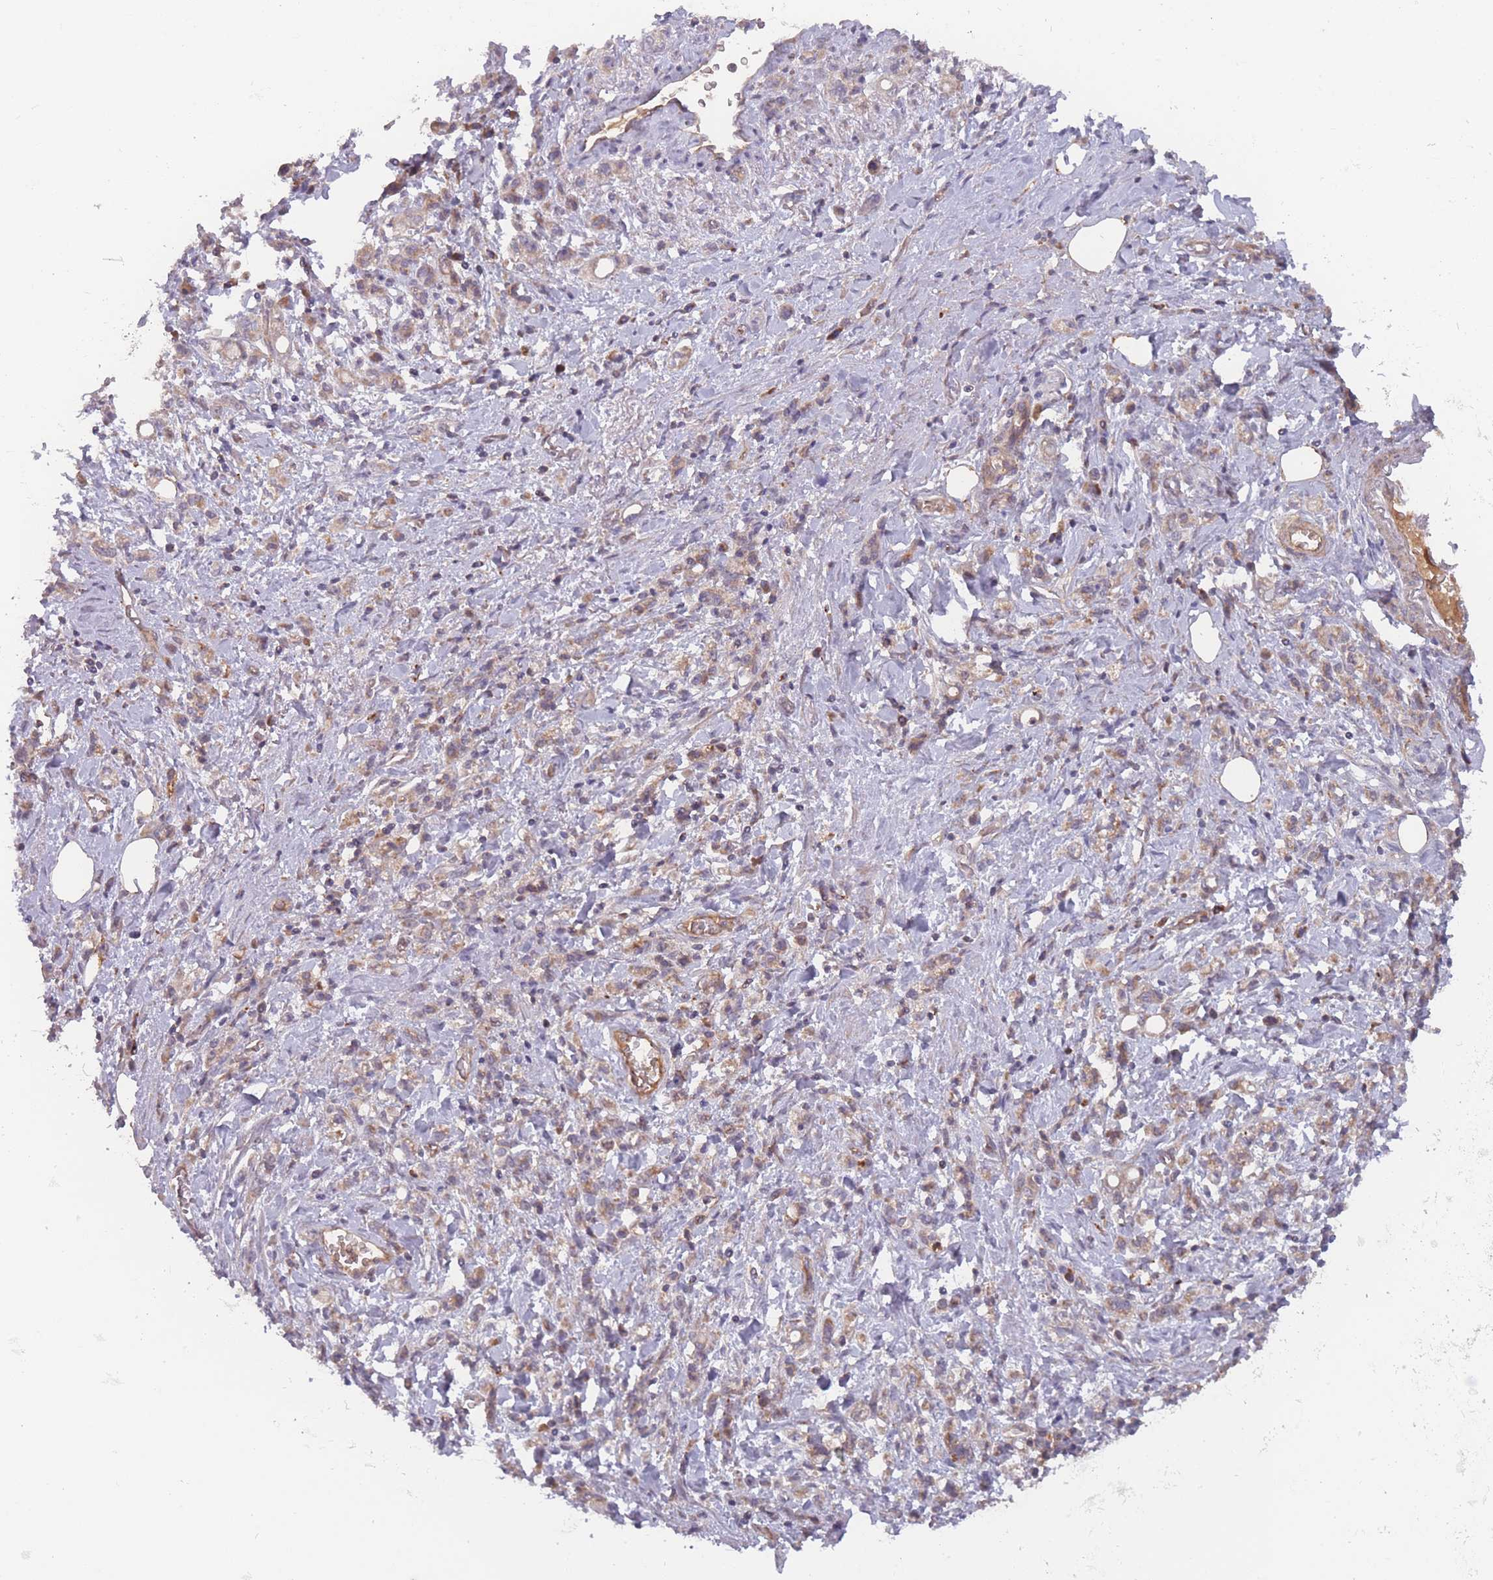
{"staining": {"intensity": "weak", "quantity": "25%-75%", "location": "cytoplasmic/membranous"}, "tissue": "stomach cancer", "cell_type": "Tumor cells", "image_type": "cancer", "snomed": [{"axis": "morphology", "description": "Adenocarcinoma, NOS"}, {"axis": "topography", "description": "Stomach"}], "caption": "The micrograph shows a brown stain indicating the presence of a protein in the cytoplasmic/membranous of tumor cells in stomach cancer.", "gene": "ATP5MG", "patient": {"sex": "male", "age": 77}}